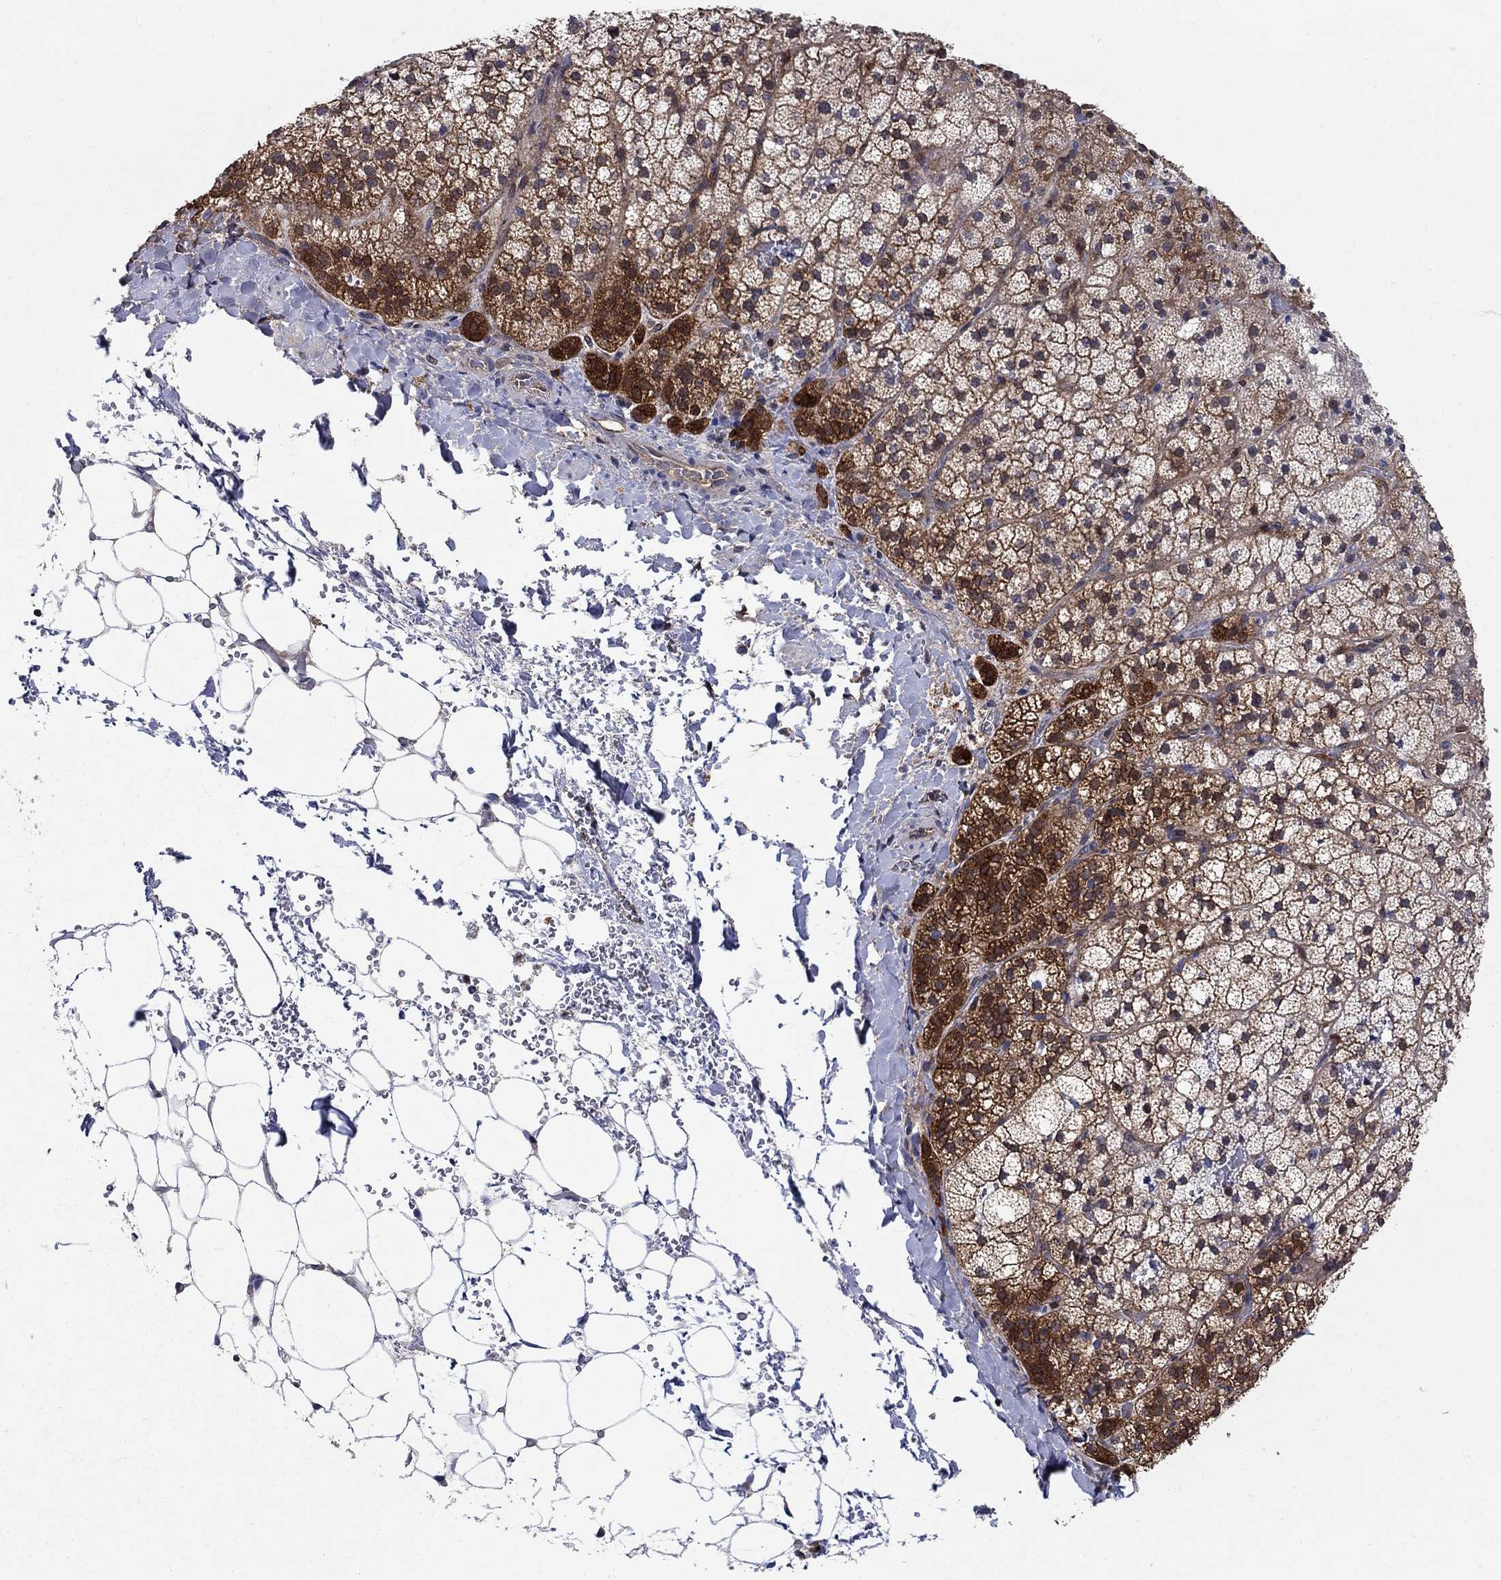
{"staining": {"intensity": "strong", "quantity": "25%-75%", "location": "cytoplasmic/membranous"}, "tissue": "adrenal gland", "cell_type": "Glandular cells", "image_type": "normal", "snomed": [{"axis": "morphology", "description": "Normal tissue, NOS"}, {"axis": "topography", "description": "Adrenal gland"}], "caption": "High-magnification brightfield microscopy of benign adrenal gland stained with DAB (brown) and counterstained with hematoxylin (blue). glandular cells exhibit strong cytoplasmic/membranous expression is identified in approximately25%-75% of cells.", "gene": "AGFG2", "patient": {"sex": "male", "age": 53}}